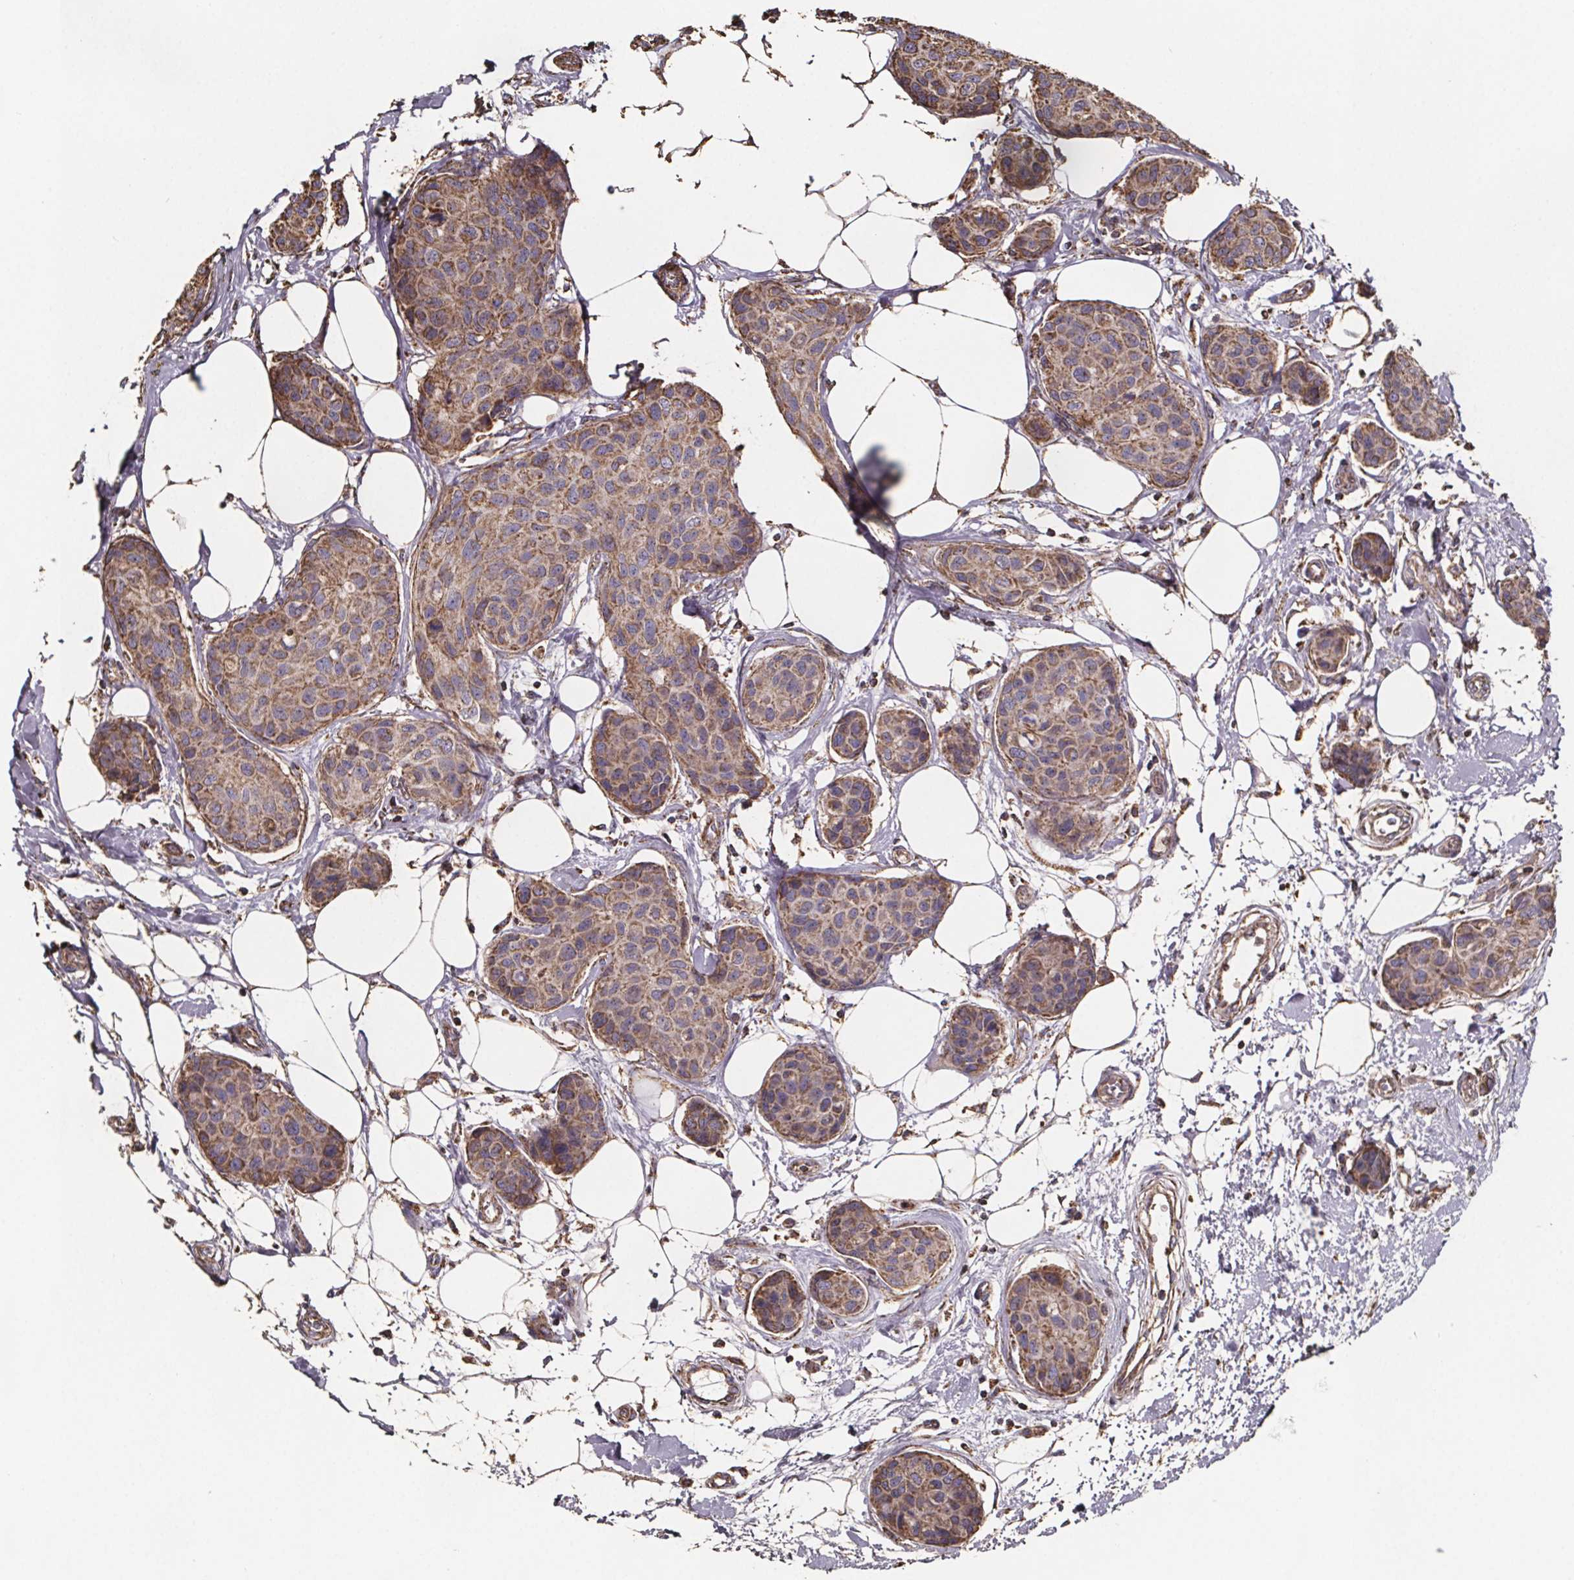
{"staining": {"intensity": "moderate", "quantity": ">75%", "location": "cytoplasmic/membranous"}, "tissue": "breast cancer", "cell_type": "Tumor cells", "image_type": "cancer", "snomed": [{"axis": "morphology", "description": "Duct carcinoma"}, {"axis": "topography", "description": "Breast"}], "caption": "Moderate cytoplasmic/membranous protein expression is identified in approximately >75% of tumor cells in breast cancer.", "gene": "SLC35D2", "patient": {"sex": "female", "age": 80}}